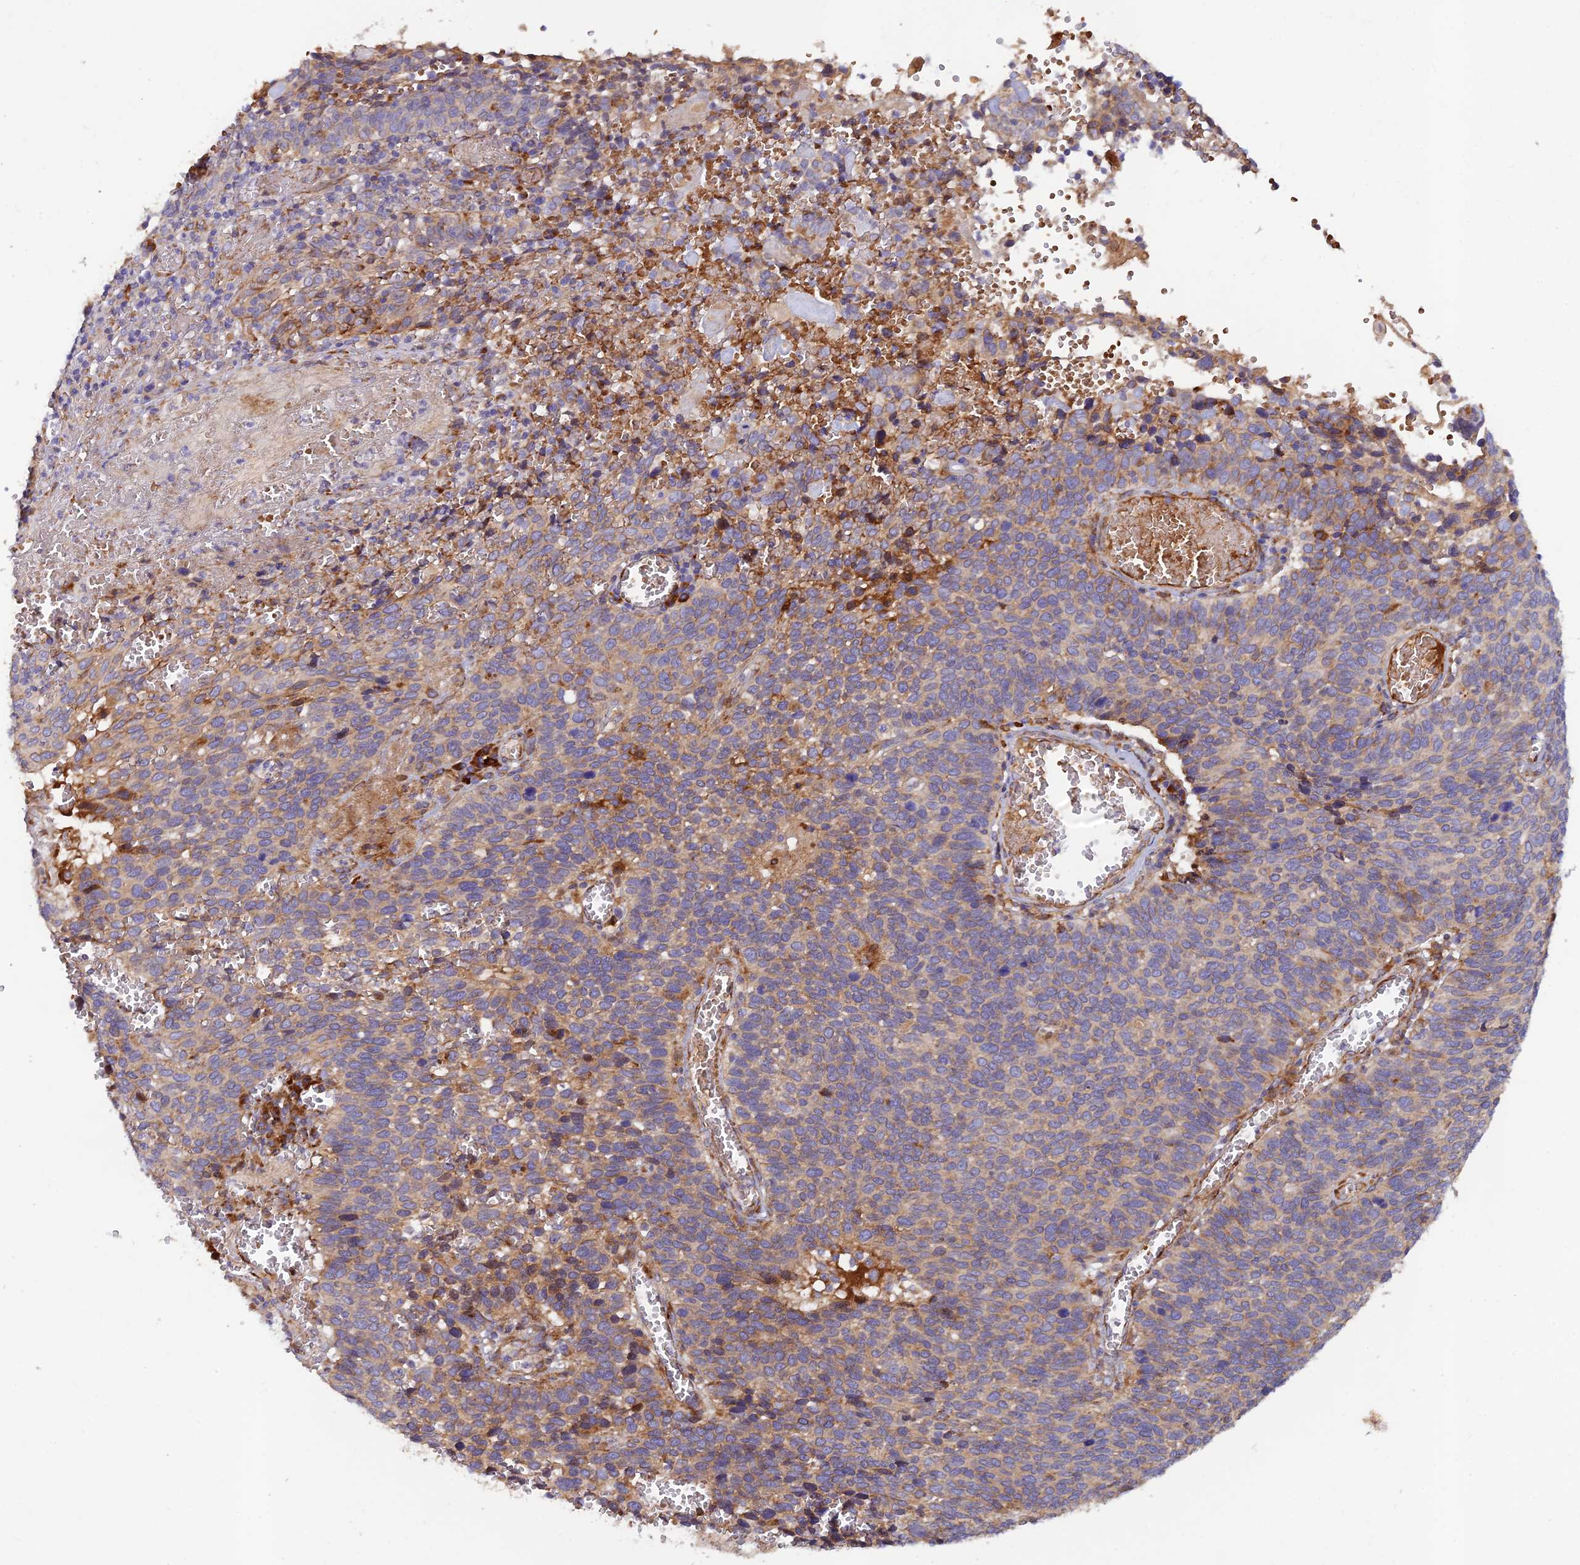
{"staining": {"intensity": "weak", "quantity": "25%-75%", "location": "cytoplasmic/membranous"}, "tissue": "cervical cancer", "cell_type": "Tumor cells", "image_type": "cancer", "snomed": [{"axis": "morphology", "description": "Squamous cell carcinoma, NOS"}, {"axis": "topography", "description": "Cervix"}], "caption": "The micrograph exhibits staining of cervical cancer (squamous cell carcinoma), revealing weak cytoplasmic/membranous protein staining (brown color) within tumor cells. (DAB (3,3'-diaminobenzidine) IHC, brown staining for protein, blue staining for nuclei).", "gene": "GMCL1", "patient": {"sex": "female", "age": 39}}